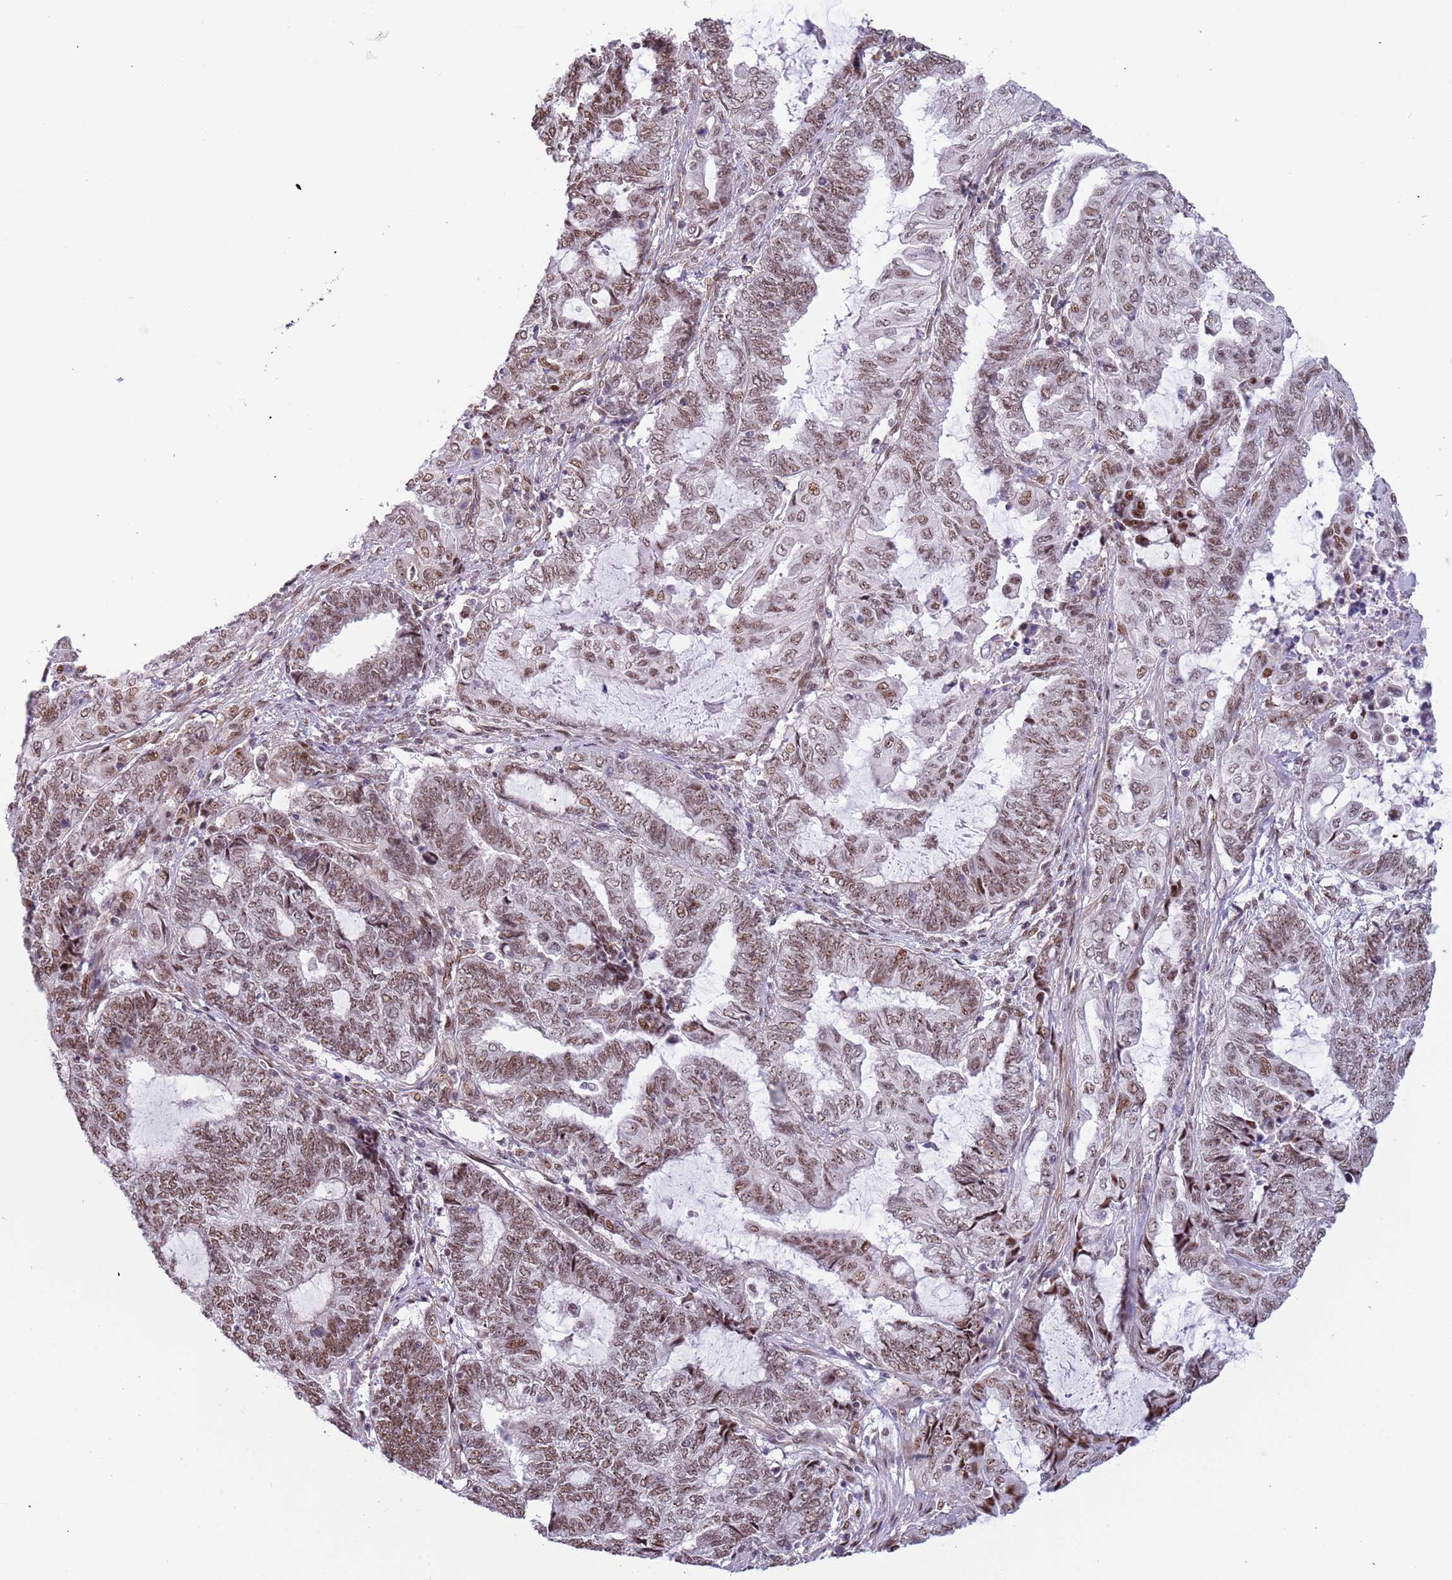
{"staining": {"intensity": "moderate", "quantity": ">75%", "location": "nuclear"}, "tissue": "endometrial cancer", "cell_type": "Tumor cells", "image_type": "cancer", "snomed": [{"axis": "morphology", "description": "Adenocarcinoma, NOS"}, {"axis": "topography", "description": "Uterus"}, {"axis": "topography", "description": "Endometrium"}], "caption": "Endometrial cancer was stained to show a protein in brown. There is medium levels of moderate nuclear expression in about >75% of tumor cells.", "gene": "LRMDA", "patient": {"sex": "female", "age": 70}}